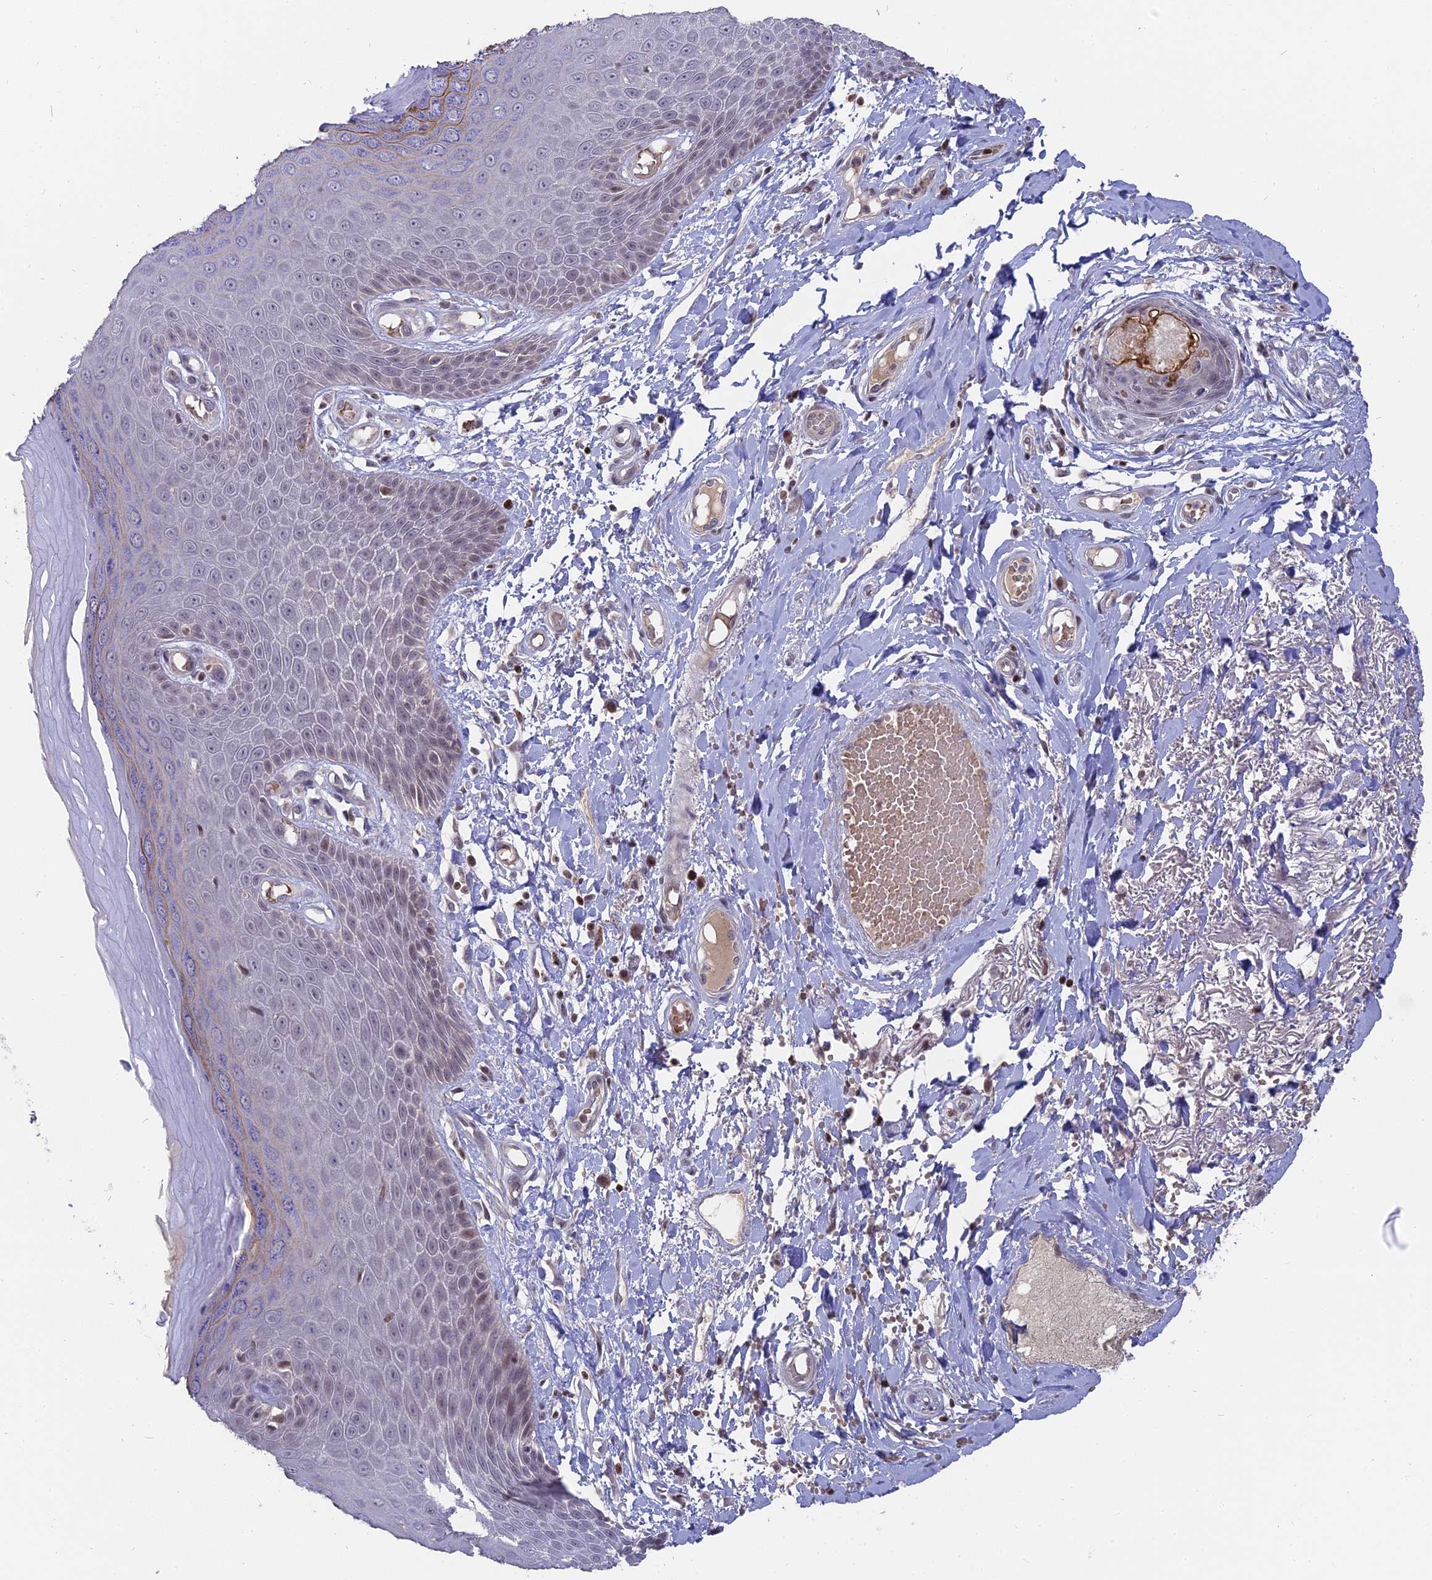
{"staining": {"intensity": "weak", "quantity": "<25%", "location": "nuclear"}, "tissue": "skin", "cell_type": "Epidermal cells", "image_type": "normal", "snomed": [{"axis": "morphology", "description": "Normal tissue, NOS"}, {"axis": "topography", "description": "Anal"}], "caption": "An immunohistochemistry image of benign skin is shown. There is no staining in epidermal cells of skin. (DAB immunohistochemistry (IHC) visualized using brightfield microscopy, high magnification).", "gene": "NR1H3", "patient": {"sex": "male", "age": 78}}